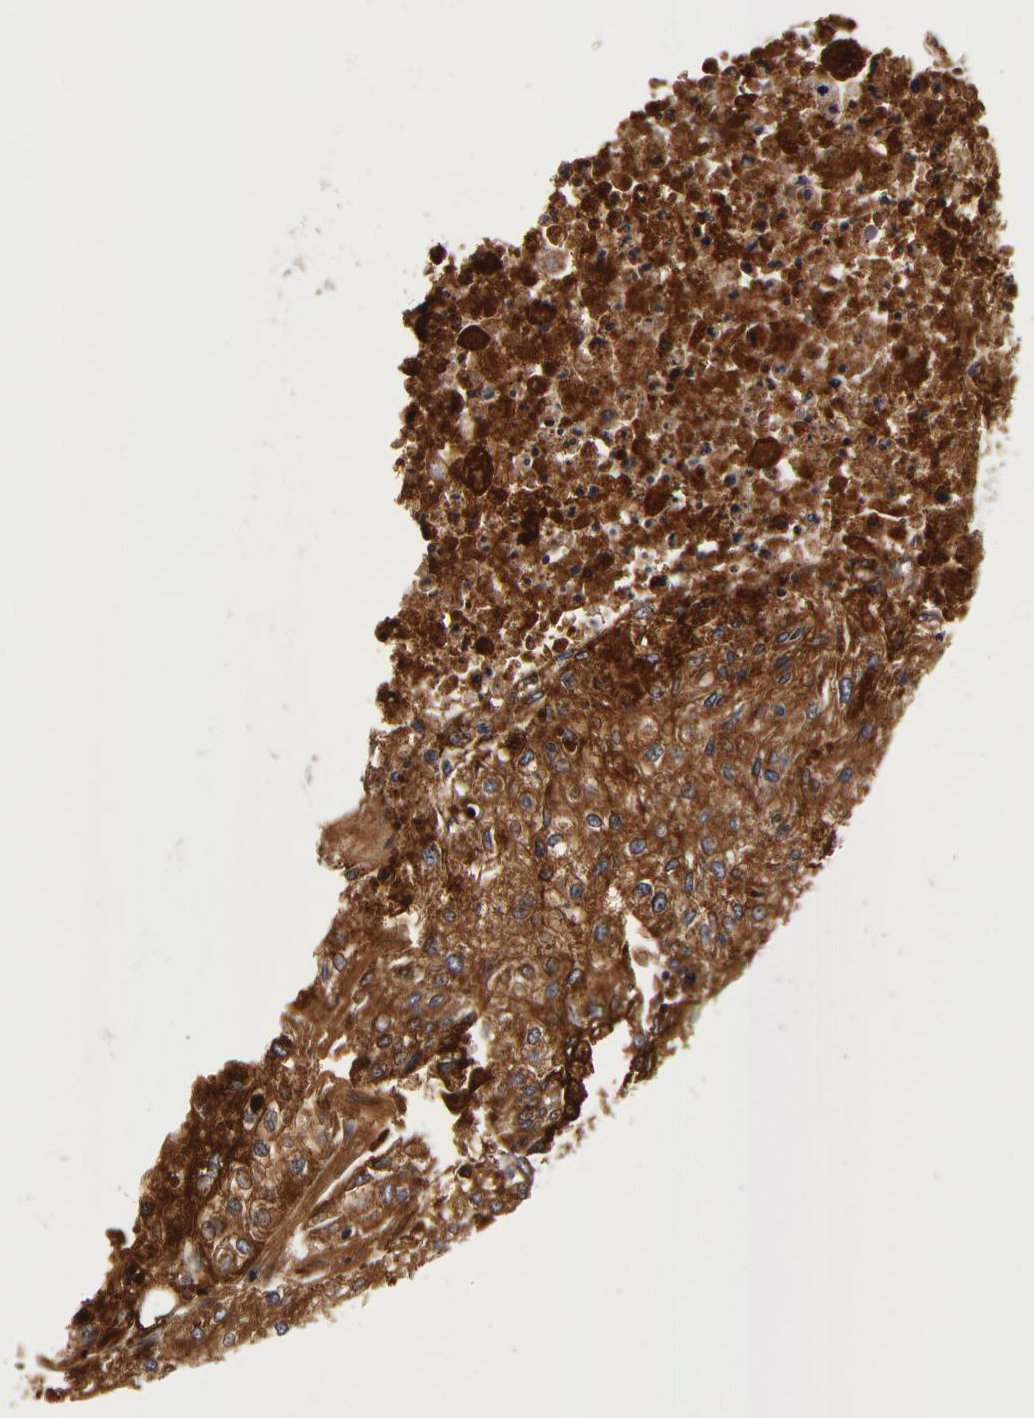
{"staining": {"intensity": "moderate", "quantity": ">75%", "location": "cytoplasmic/membranous"}, "tissue": "lung cancer", "cell_type": "Tumor cells", "image_type": "cancer", "snomed": [{"axis": "morphology", "description": "Squamous cell carcinoma, NOS"}, {"axis": "topography", "description": "Lung"}], "caption": "A brown stain labels moderate cytoplasmic/membranous staining of a protein in lung squamous cell carcinoma tumor cells.", "gene": "LGALS3BP", "patient": {"sex": "male", "age": 75}}